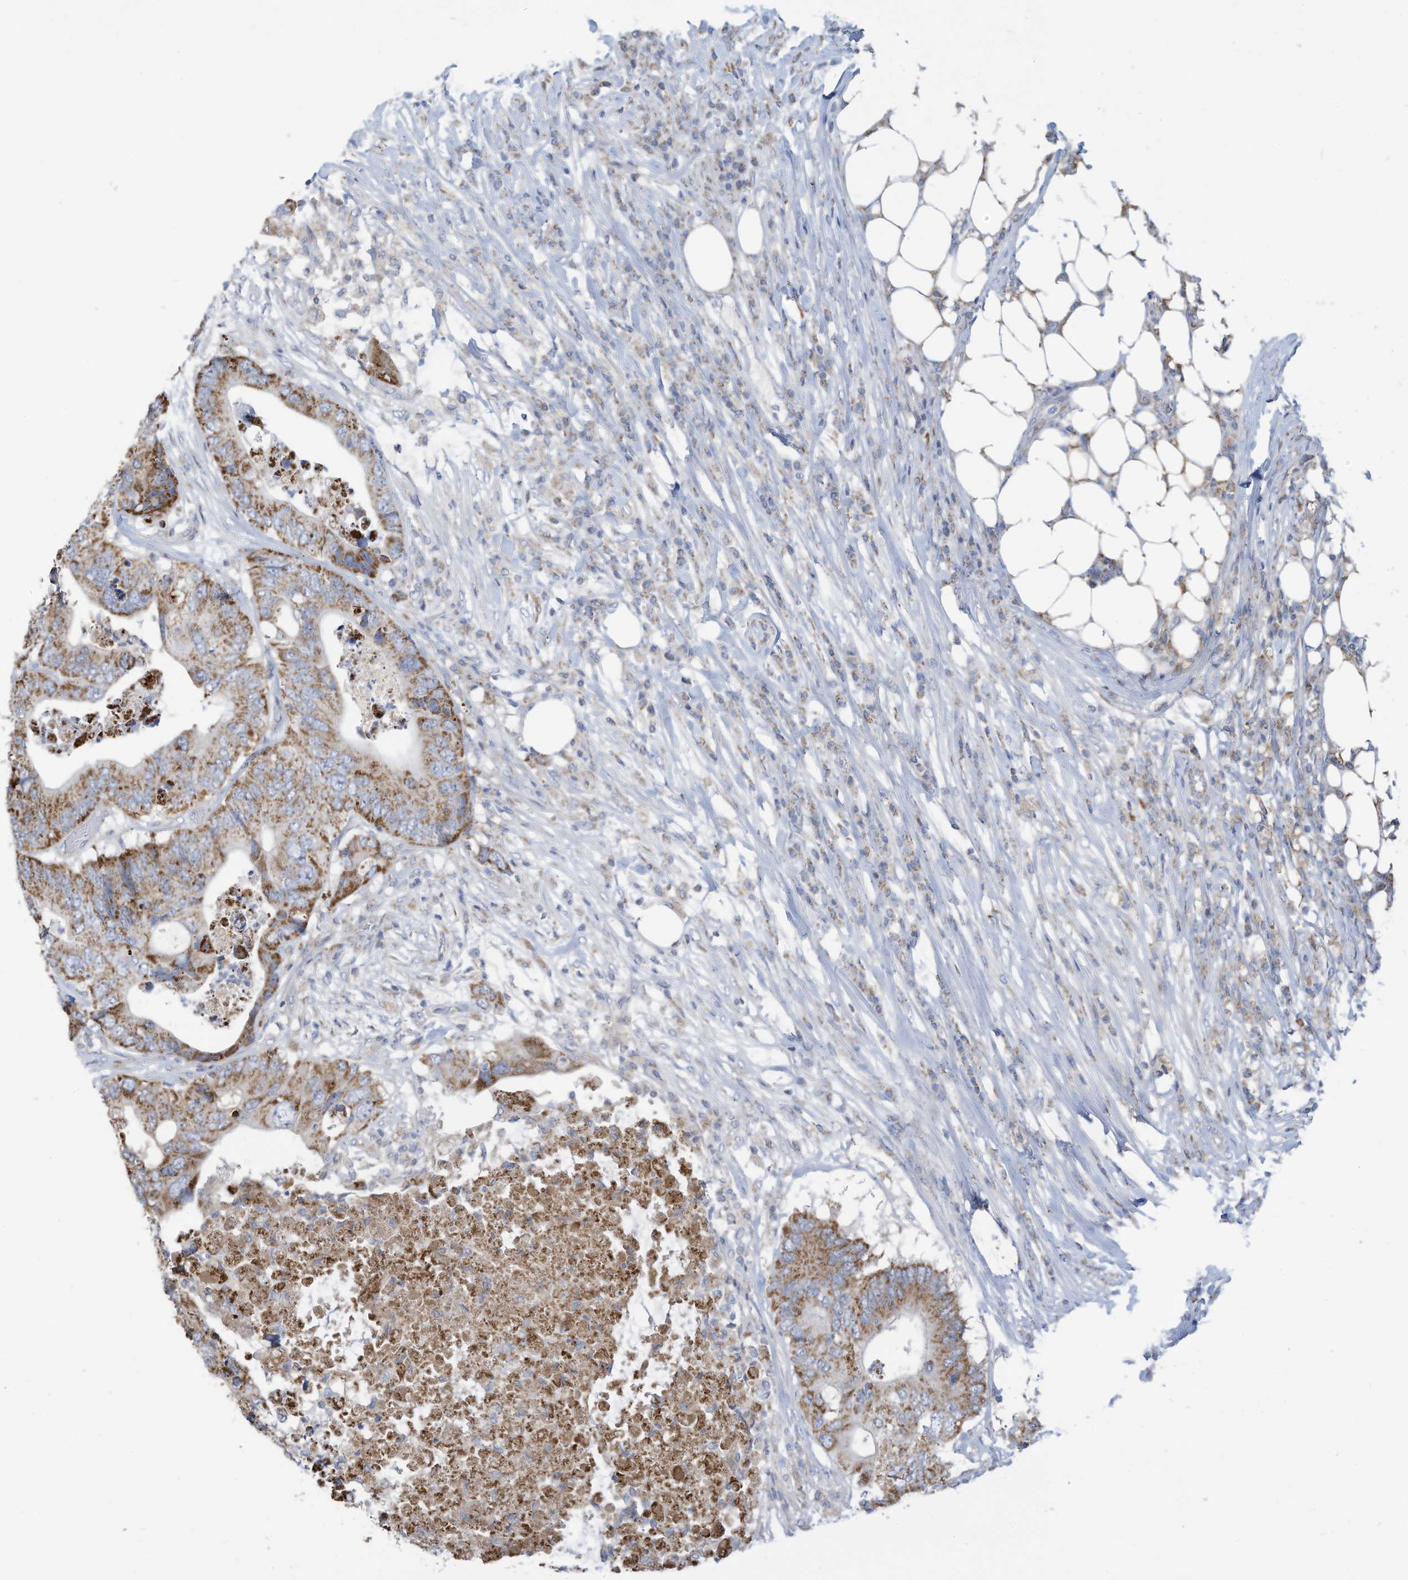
{"staining": {"intensity": "moderate", "quantity": ">75%", "location": "cytoplasmic/membranous"}, "tissue": "colorectal cancer", "cell_type": "Tumor cells", "image_type": "cancer", "snomed": [{"axis": "morphology", "description": "Adenocarcinoma, NOS"}, {"axis": "topography", "description": "Colon"}], "caption": "An image of human adenocarcinoma (colorectal) stained for a protein demonstrates moderate cytoplasmic/membranous brown staining in tumor cells.", "gene": "NLN", "patient": {"sex": "male", "age": 71}}